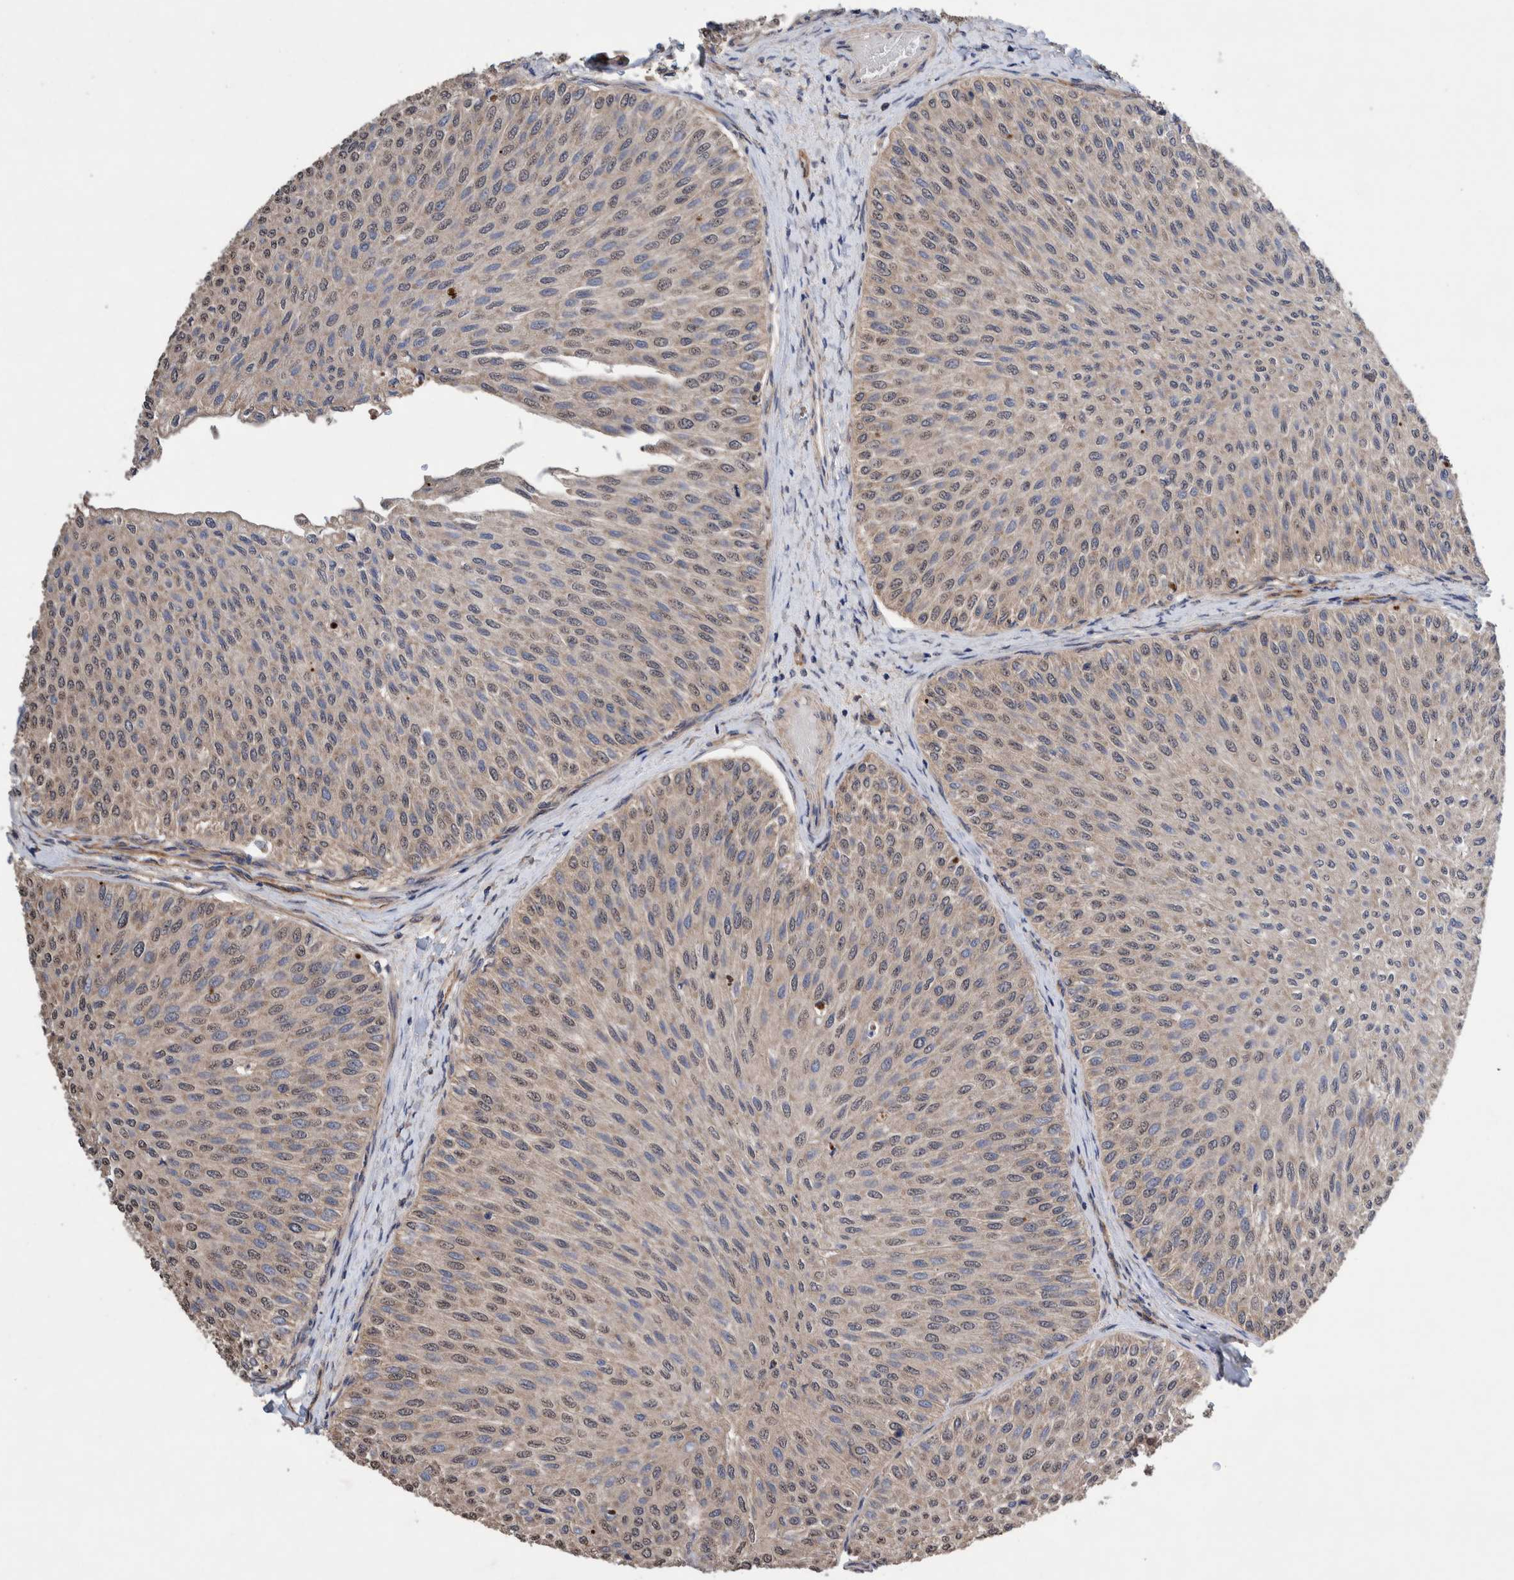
{"staining": {"intensity": "weak", "quantity": ">75%", "location": "cytoplasmic/membranous"}, "tissue": "urothelial cancer", "cell_type": "Tumor cells", "image_type": "cancer", "snomed": [{"axis": "morphology", "description": "Urothelial carcinoma, Low grade"}, {"axis": "topography", "description": "Urinary bladder"}], "caption": "Weak cytoplasmic/membranous expression for a protein is identified in about >75% of tumor cells of urothelial cancer using IHC.", "gene": "PIK3R6", "patient": {"sex": "male", "age": 78}}